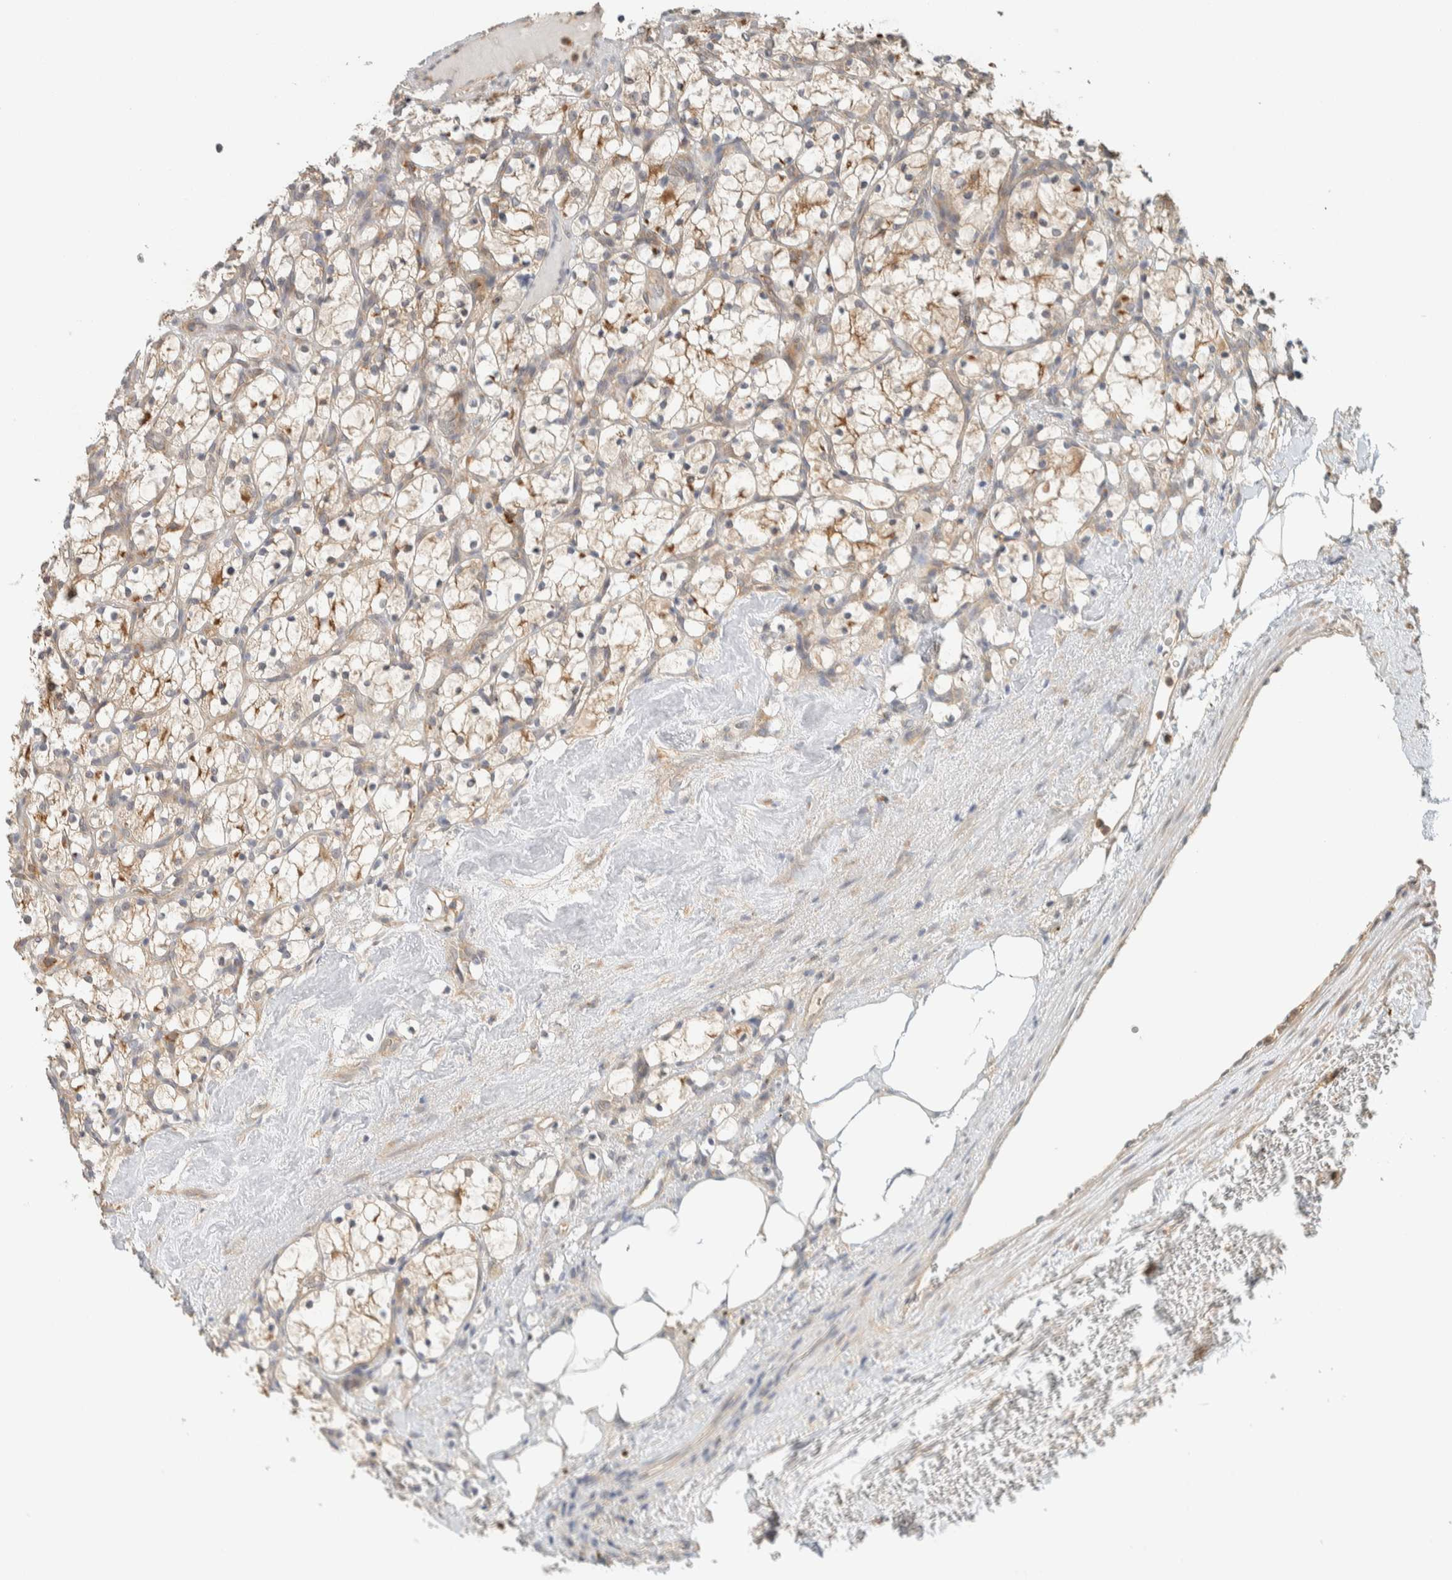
{"staining": {"intensity": "moderate", "quantity": "<25%", "location": "cytoplasmic/membranous"}, "tissue": "renal cancer", "cell_type": "Tumor cells", "image_type": "cancer", "snomed": [{"axis": "morphology", "description": "Adenocarcinoma, NOS"}, {"axis": "topography", "description": "Kidney"}], "caption": "Moderate cytoplasmic/membranous protein positivity is identified in approximately <25% of tumor cells in renal adenocarcinoma. The protein is stained brown, and the nuclei are stained in blue (DAB IHC with brightfield microscopy, high magnification).", "gene": "RAB11FIP1", "patient": {"sex": "female", "age": 69}}